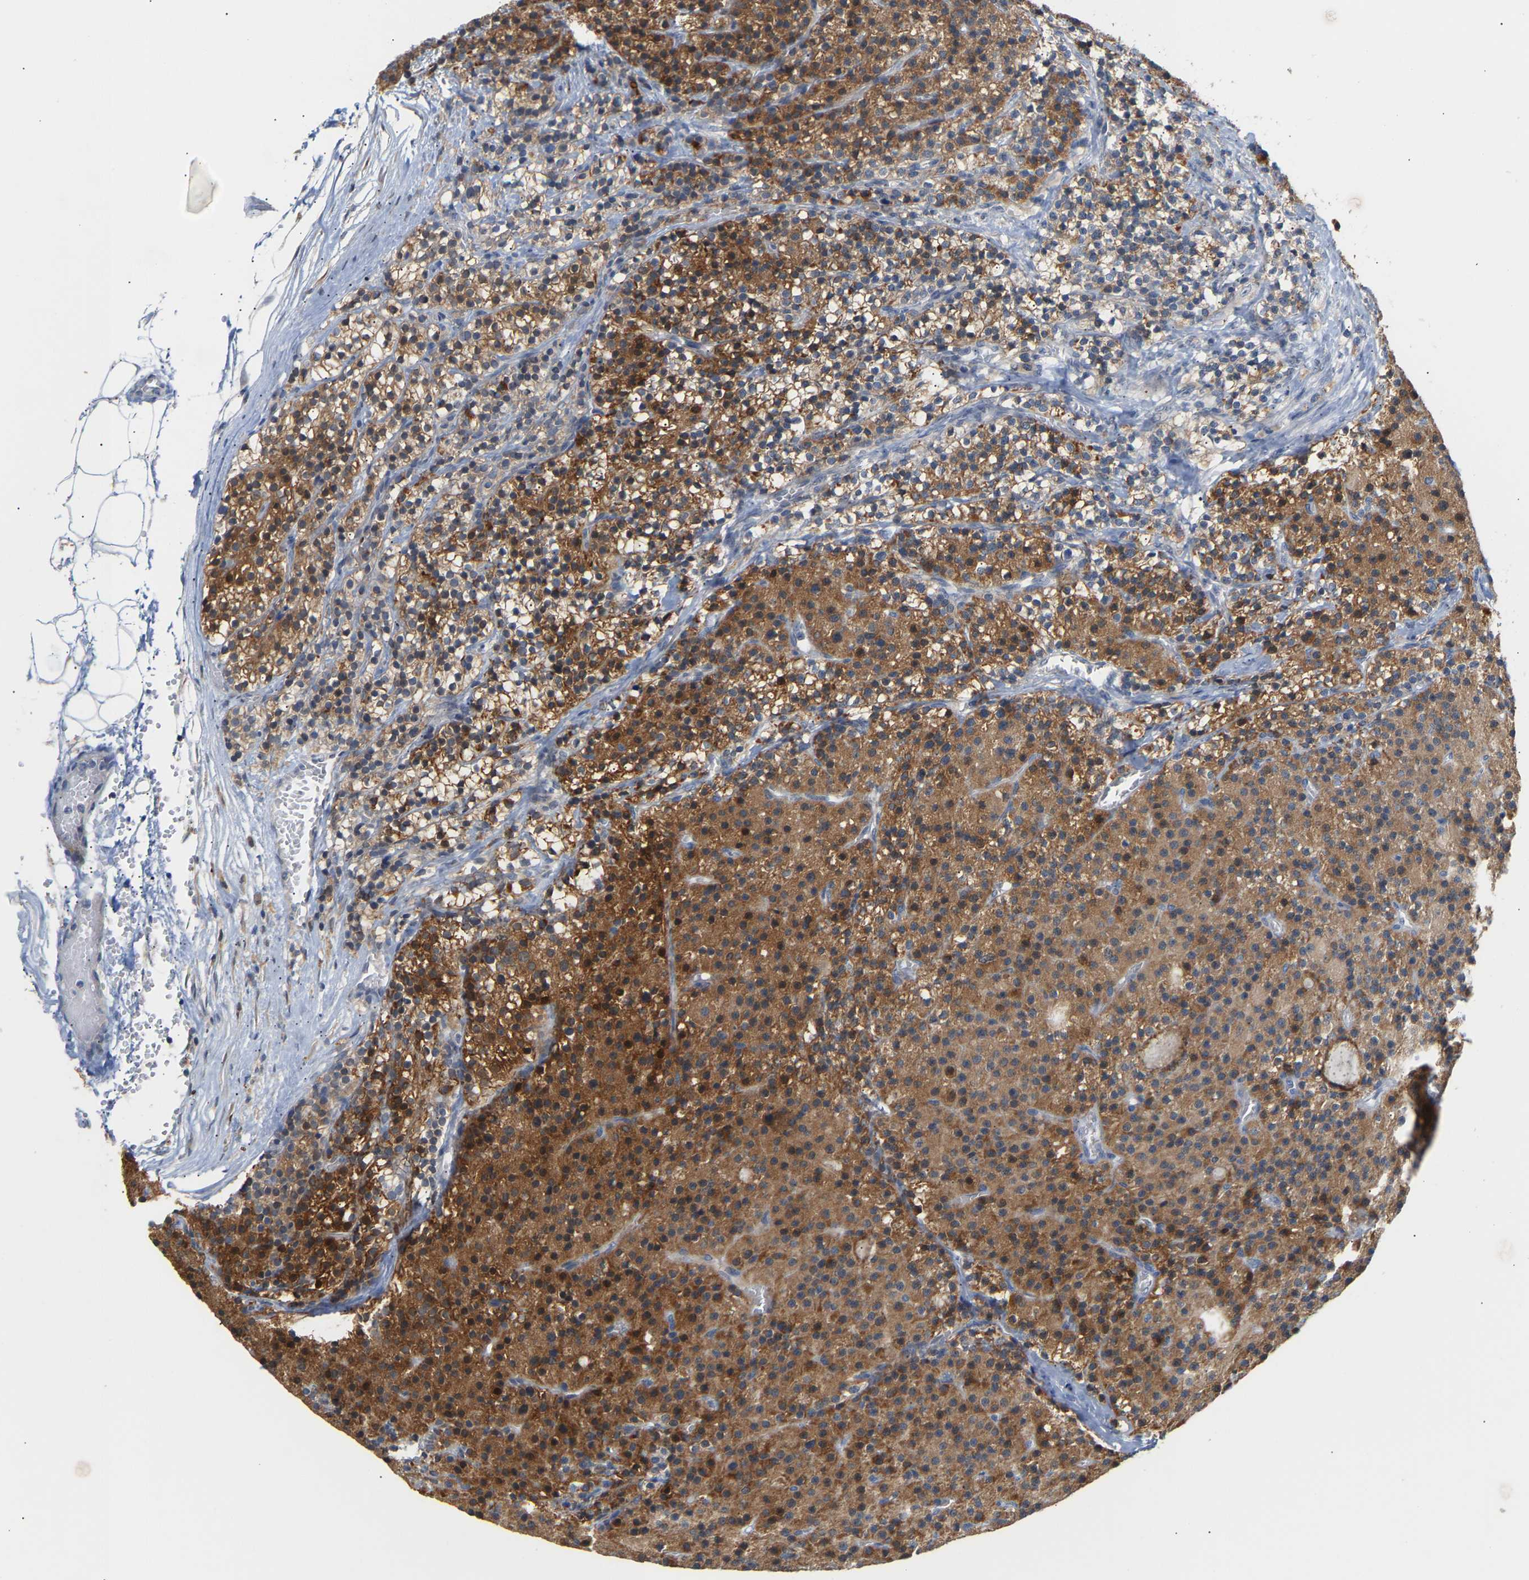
{"staining": {"intensity": "strong", "quantity": ">75%", "location": "cytoplasmic/membranous,nuclear"}, "tissue": "parathyroid gland", "cell_type": "Glandular cells", "image_type": "normal", "snomed": [{"axis": "morphology", "description": "Normal tissue, NOS"}, {"axis": "morphology", "description": "Adenoma, NOS"}, {"axis": "topography", "description": "Parathyroid gland"}], "caption": "Protein analysis of normal parathyroid gland reveals strong cytoplasmic/membranous,nuclear staining in approximately >75% of glandular cells.", "gene": "TPMT", "patient": {"sex": "male", "age": 75}}